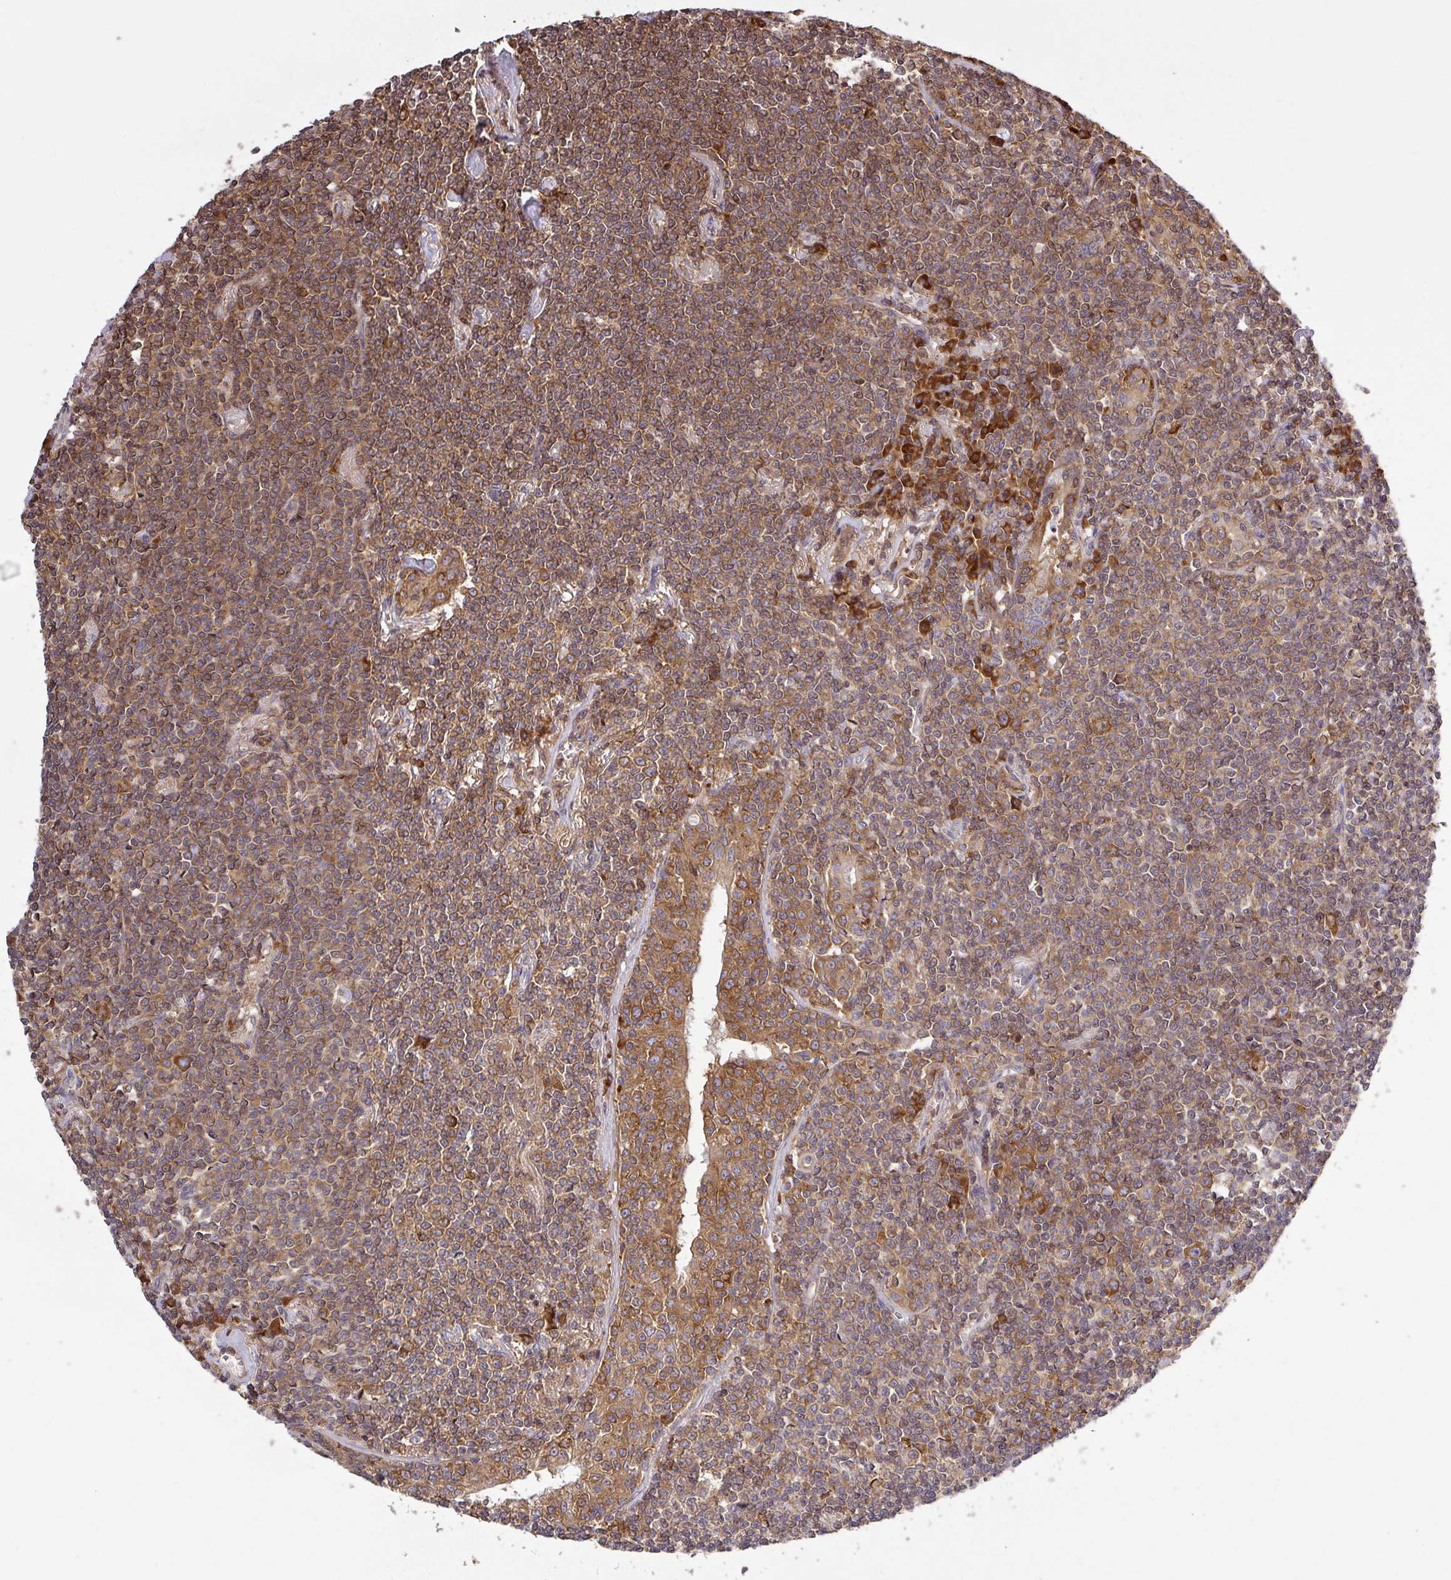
{"staining": {"intensity": "moderate", "quantity": ">75%", "location": "cytoplasmic/membranous"}, "tissue": "lymphoma", "cell_type": "Tumor cells", "image_type": "cancer", "snomed": [{"axis": "morphology", "description": "Malignant lymphoma, non-Hodgkin's type, Low grade"}, {"axis": "topography", "description": "Lung"}], "caption": "Lymphoma tissue demonstrates moderate cytoplasmic/membranous staining in approximately >75% of tumor cells", "gene": "LRRC74B", "patient": {"sex": "female", "age": 71}}